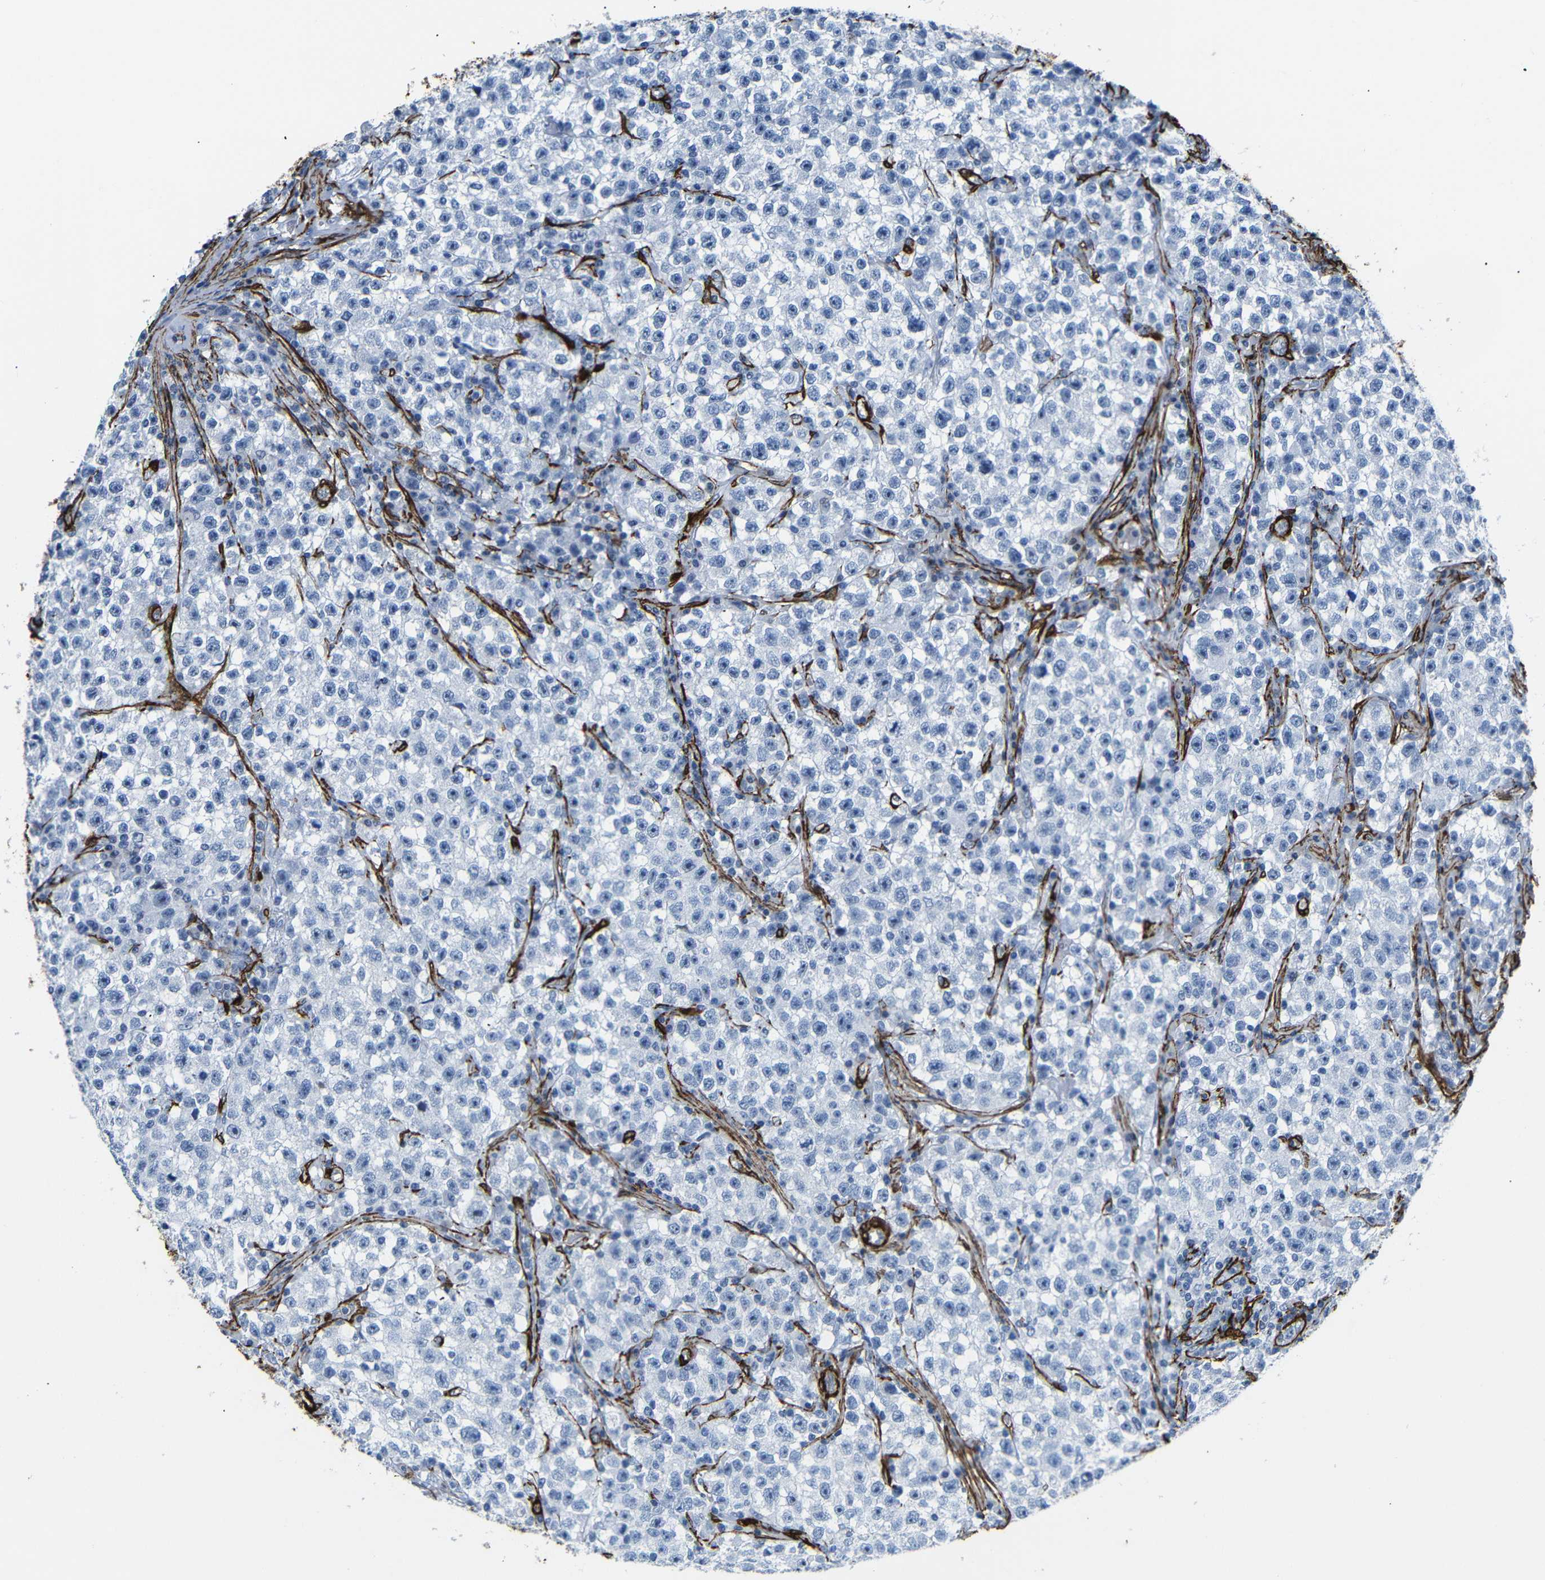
{"staining": {"intensity": "negative", "quantity": "none", "location": "none"}, "tissue": "testis cancer", "cell_type": "Tumor cells", "image_type": "cancer", "snomed": [{"axis": "morphology", "description": "Seminoma, NOS"}, {"axis": "topography", "description": "Testis"}], "caption": "Testis cancer was stained to show a protein in brown. There is no significant staining in tumor cells.", "gene": "ACTA2", "patient": {"sex": "male", "age": 22}}